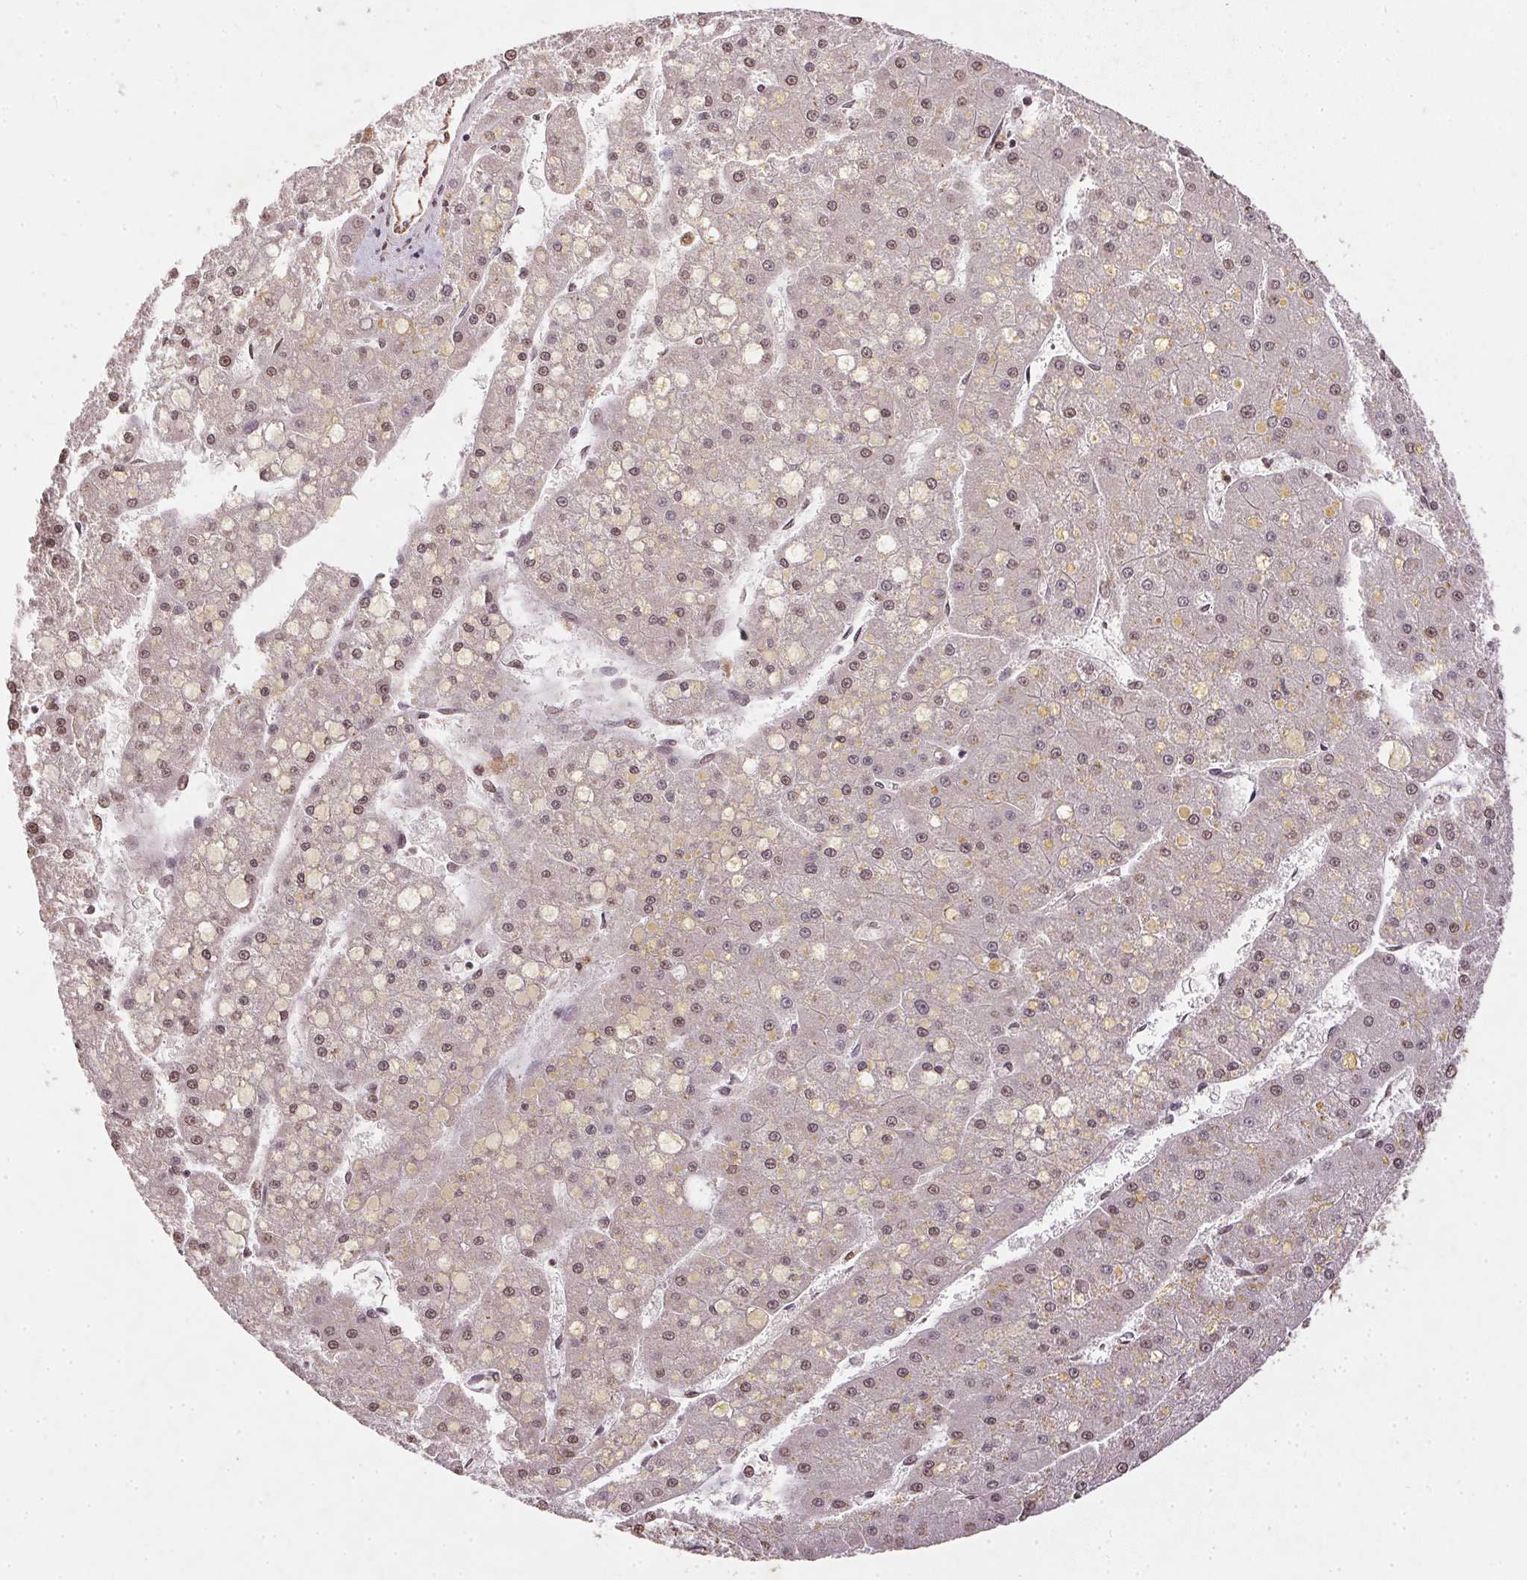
{"staining": {"intensity": "weak", "quantity": ">75%", "location": "cytoplasmic/membranous"}, "tissue": "liver cancer", "cell_type": "Tumor cells", "image_type": "cancer", "snomed": [{"axis": "morphology", "description": "Carcinoma, Hepatocellular, NOS"}, {"axis": "topography", "description": "Liver"}], "caption": "A low amount of weak cytoplasmic/membranous positivity is identified in approximately >75% of tumor cells in liver cancer tissue.", "gene": "SPRED2", "patient": {"sex": "male", "age": 67}}